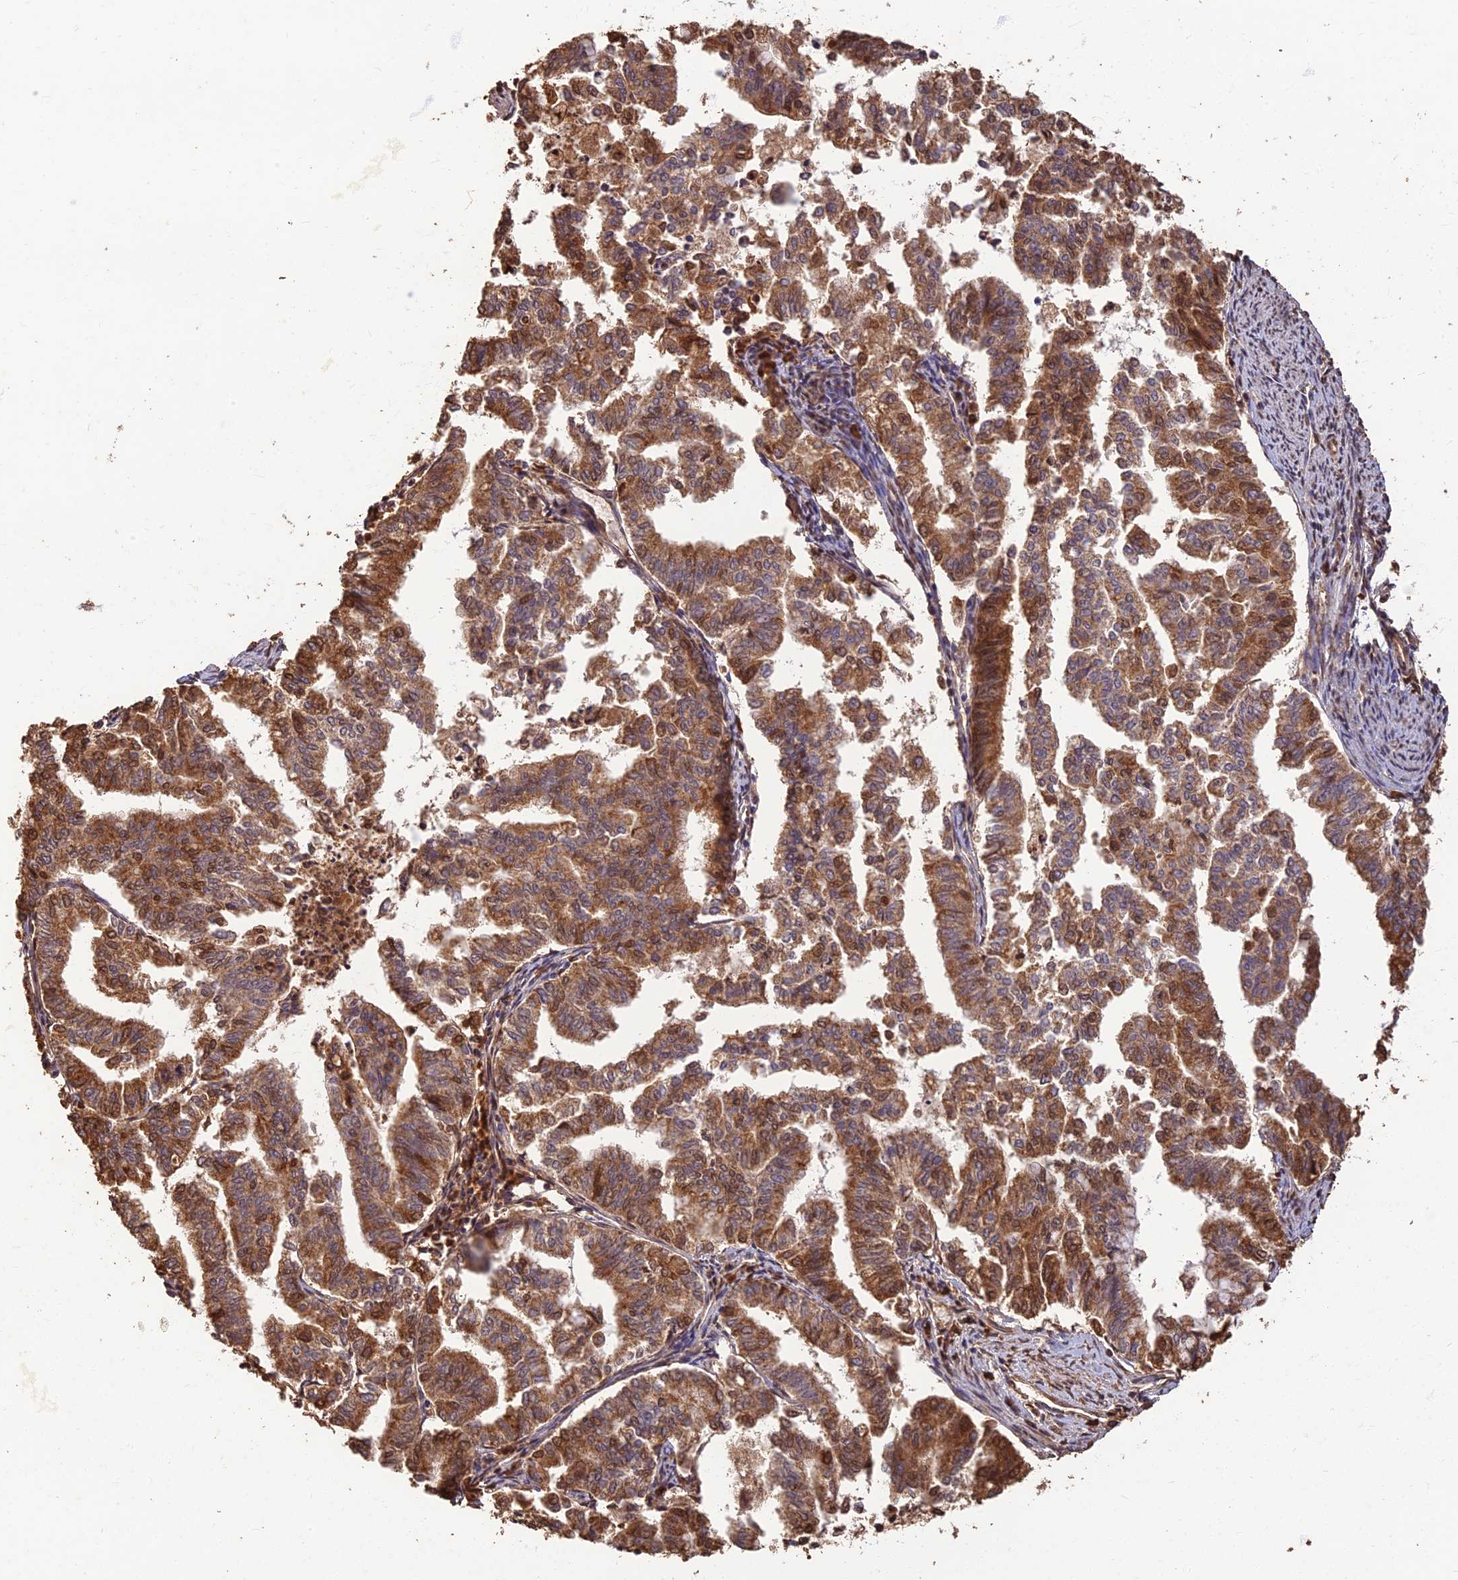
{"staining": {"intensity": "moderate", "quantity": ">75%", "location": "cytoplasmic/membranous"}, "tissue": "endometrial cancer", "cell_type": "Tumor cells", "image_type": "cancer", "snomed": [{"axis": "morphology", "description": "Adenocarcinoma, NOS"}, {"axis": "topography", "description": "Endometrium"}], "caption": "Immunohistochemistry (IHC) histopathology image of neoplastic tissue: endometrial cancer stained using immunohistochemistry displays medium levels of moderate protein expression localized specifically in the cytoplasmic/membranous of tumor cells, appearing as a cytoplasmic/membranous brown color.", "gene": "CORO1C", "patient": {"sex": "female", "age": 79}}